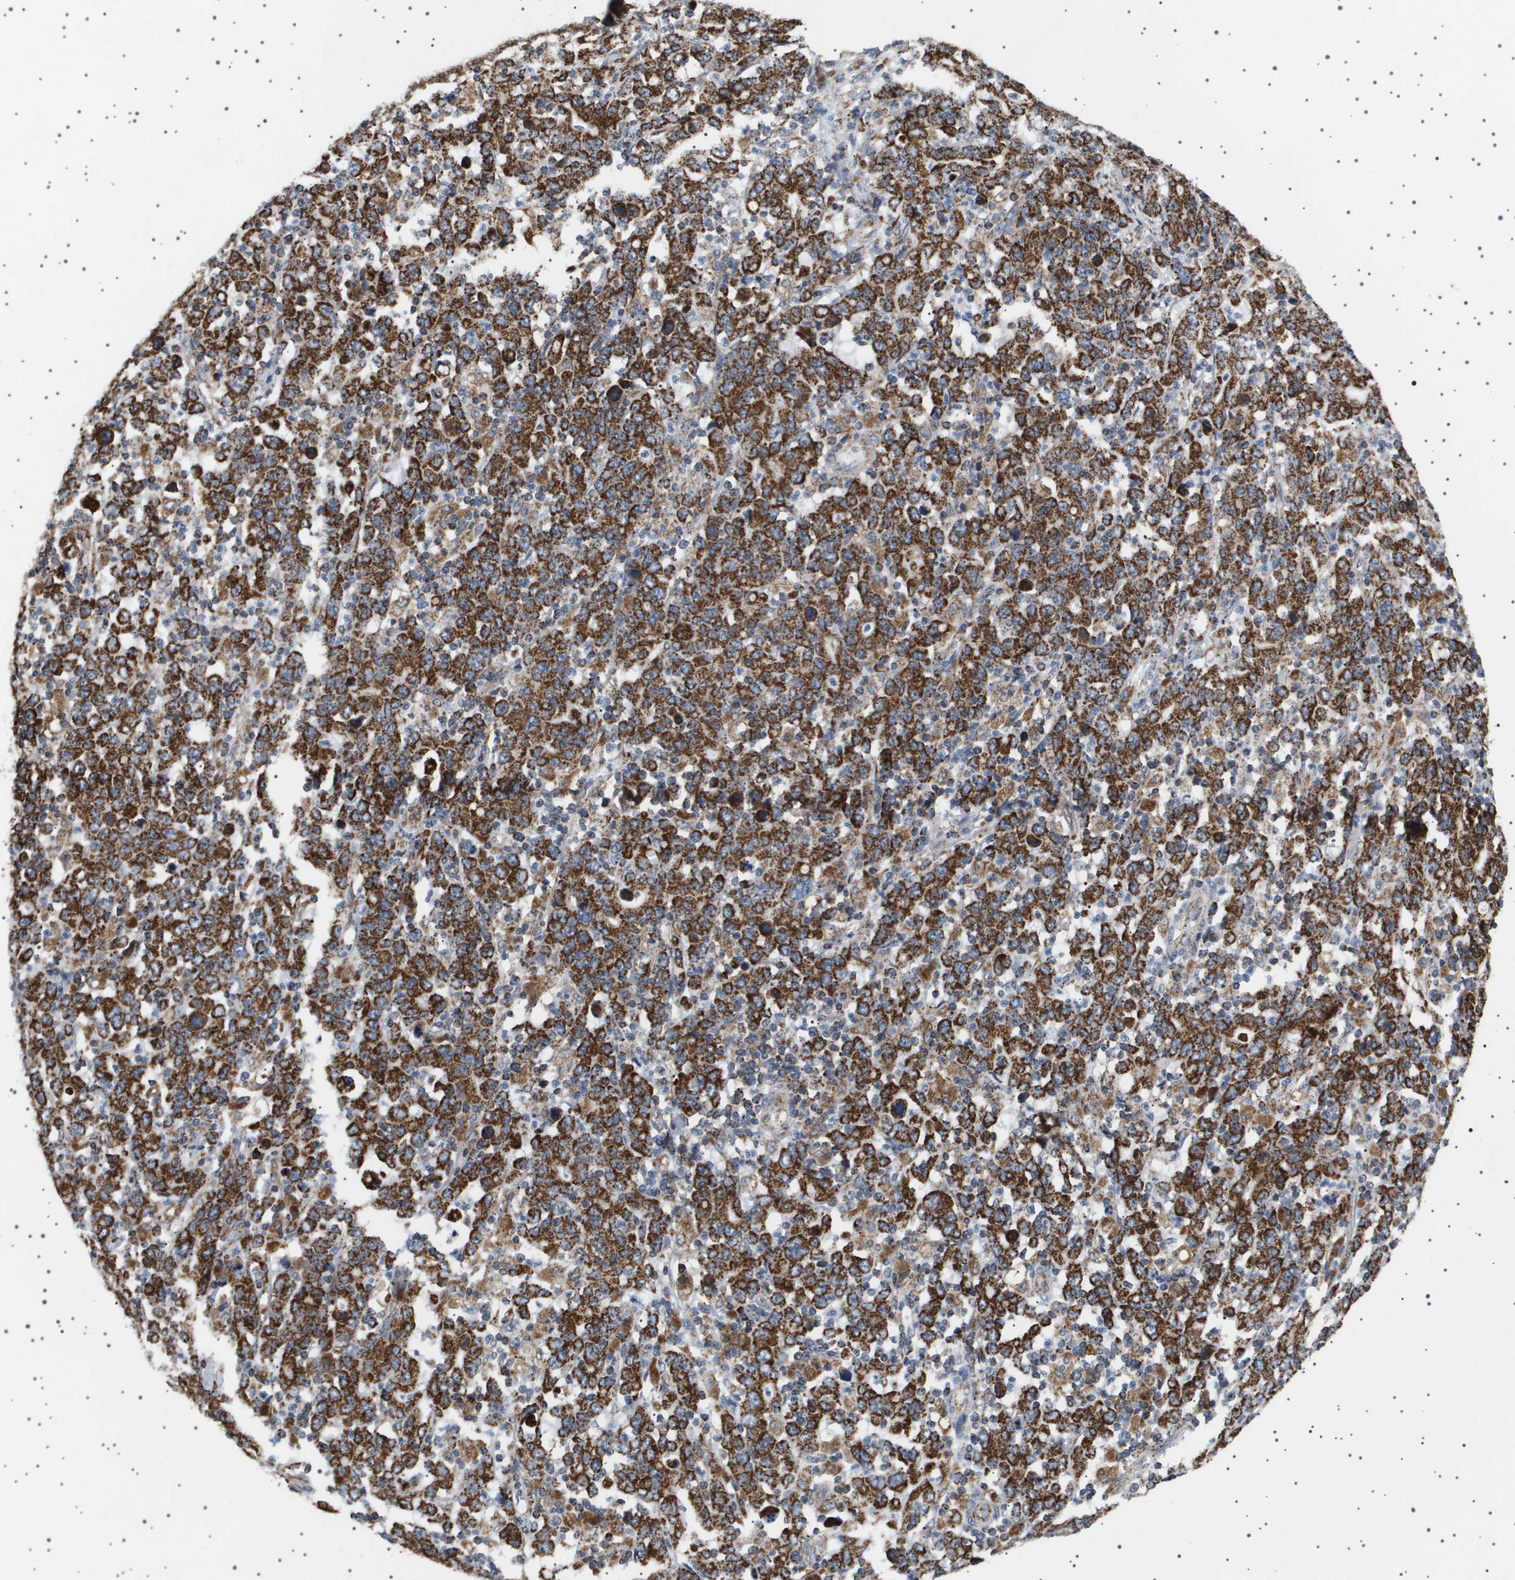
{"staining": {"intensity": "strong", "quantity": ">75%", "location": "cytoplasmic/membranous"}, "tissue": "stomach cancer", "cell_type": "Tumor cells", "image_type": "cancer", "snomed": [{"axis": "morphology", "description": "Adenocarcinoma, NOS"}, {"axis": "topography", "description": "Stomach, upper"}], "caption": "Immunohistochemistry (IHC) micrograph of human stomach adenocarcinoma stained for a protein (brown), which exhibits high levels of strong cytoplasmic/membranous positivity in about >75% of tumor cells.", "gene": "UBXN8", "patient": {"sex": "male", "age": 69}}